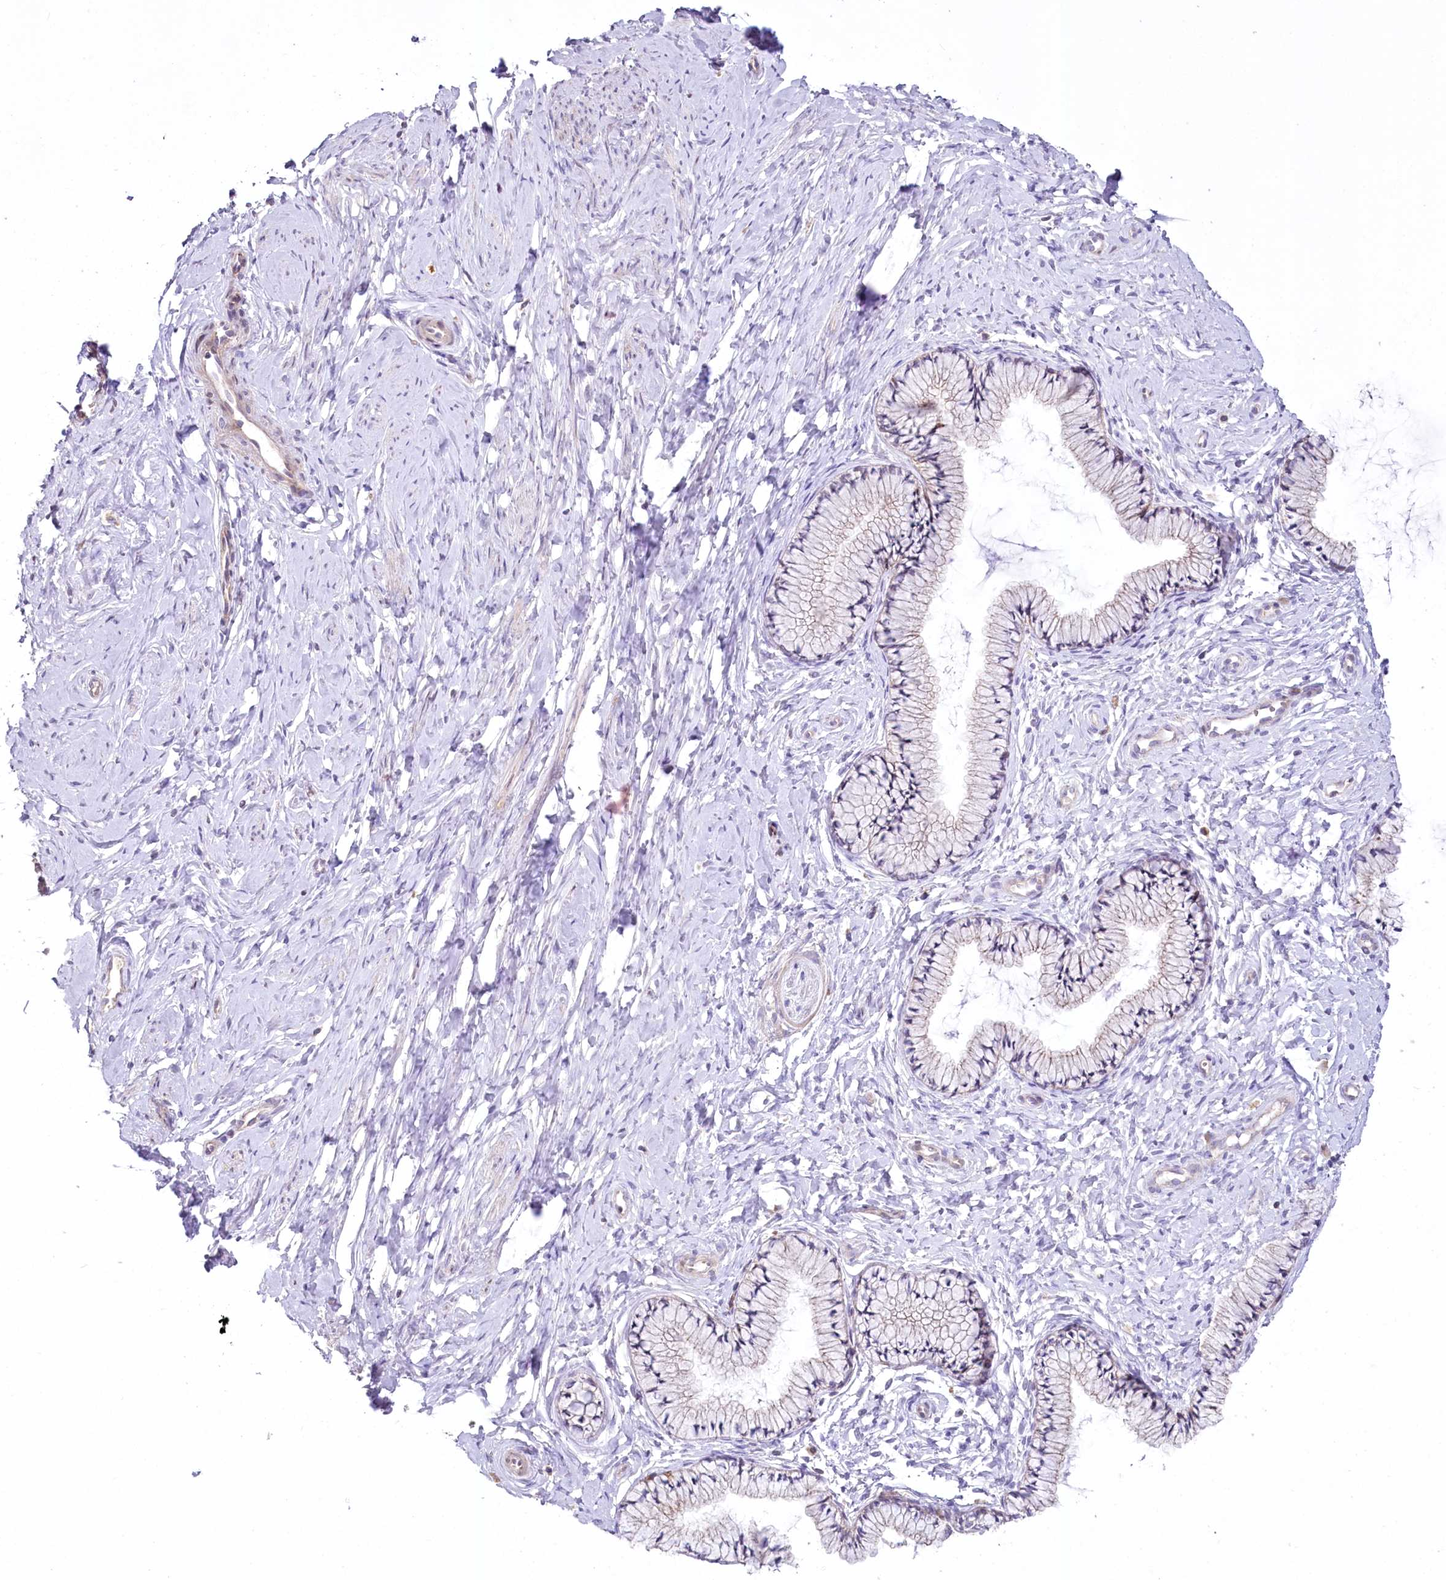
{"staining": {"intensity": "negative", "quantity": "none", "location": "none"}, "tissue": "cervix", "cell_type": "Glandular cells", "image_type": "normal", "snomed": [{"axis": "morphology", "description": "Normal tissue, NOS"}, {"axis": "topography", "description": "Cervix"}], "caption": "Protein analysis of benign cervix shows no significant expression in glandular cells.", "gene": "SLC6A11", "patient": {"sex": "female", "age": 33}}